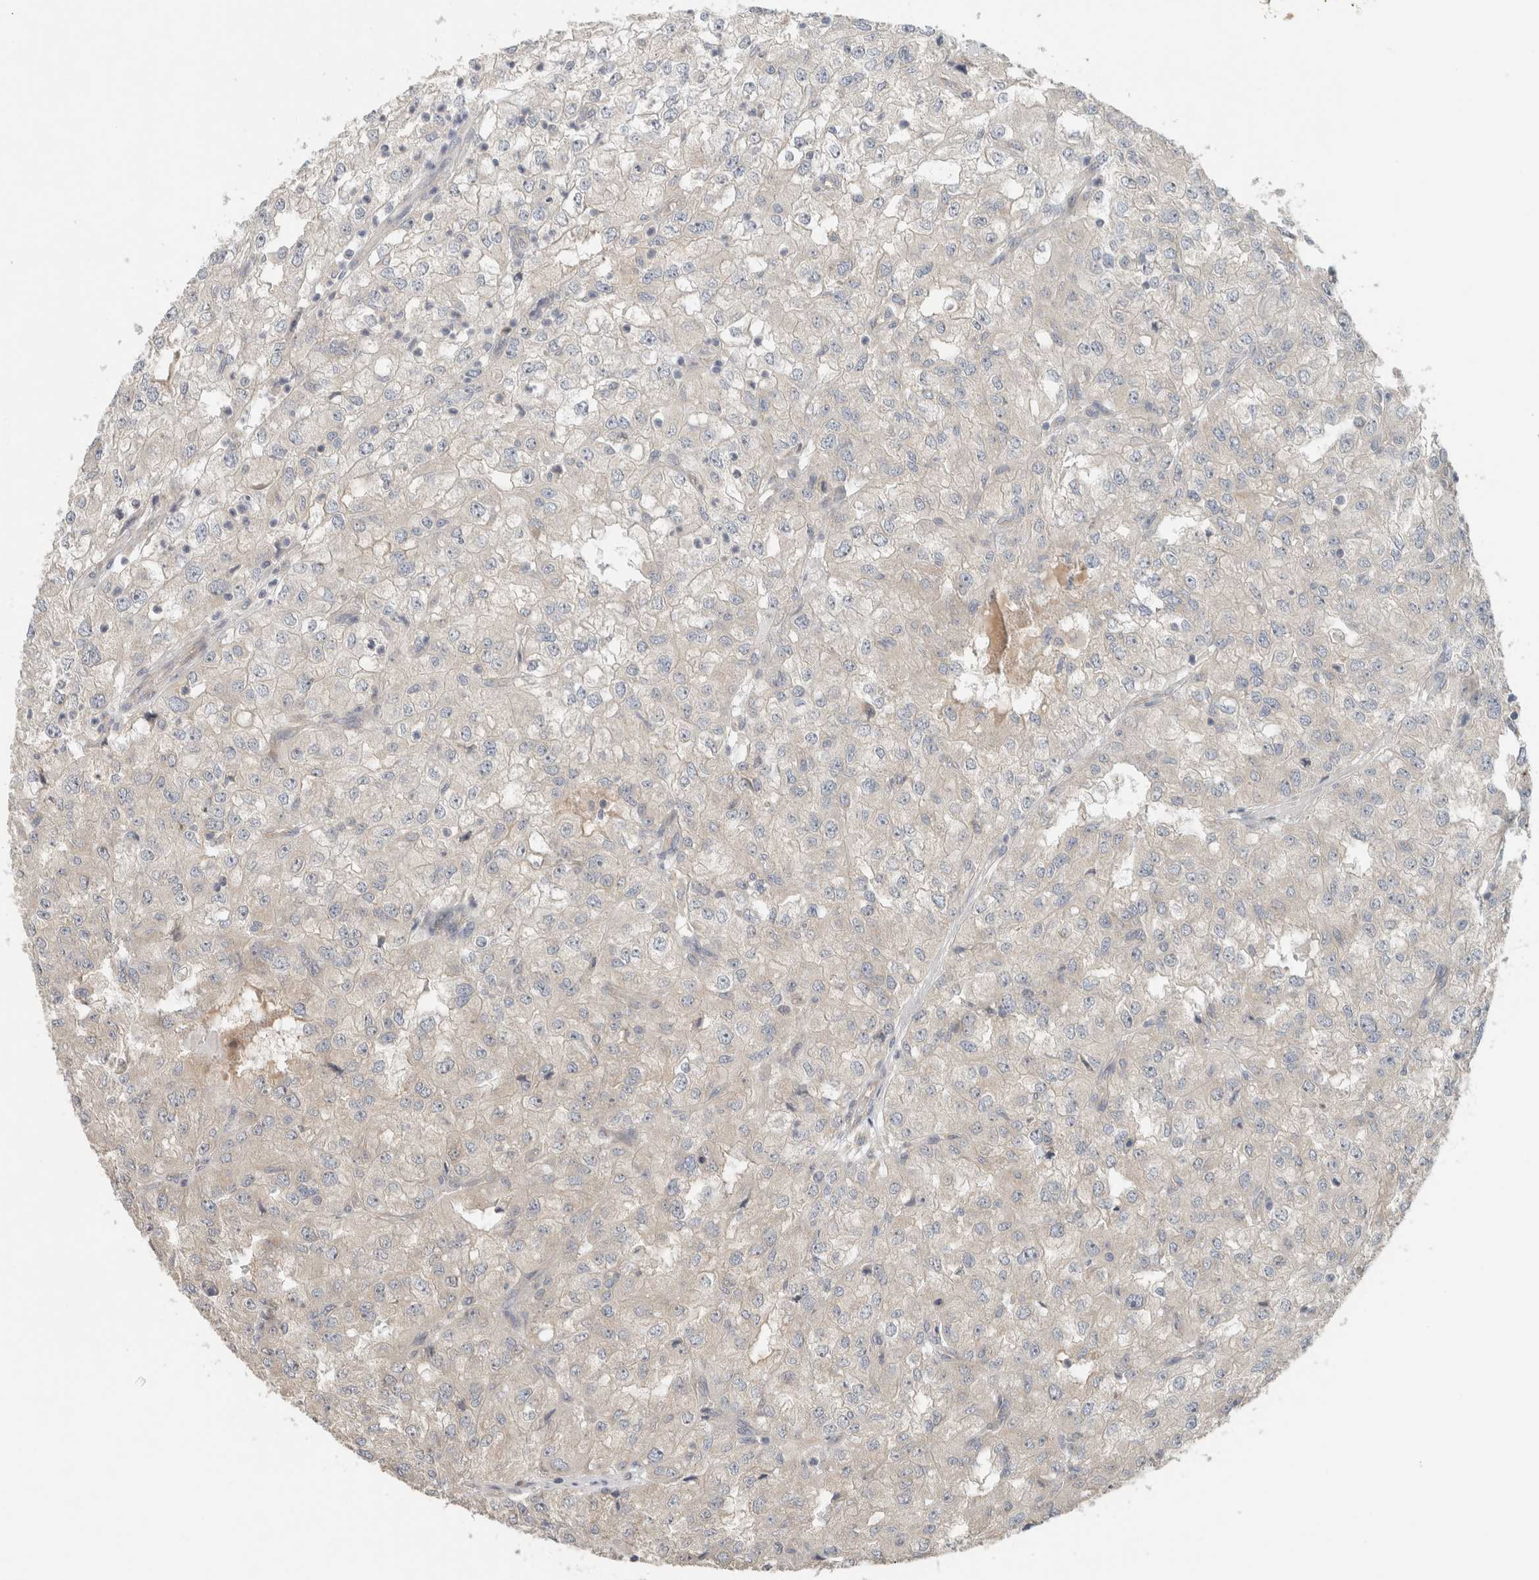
{"staining": {"intensity": "negative", "quantity": "none", "location": "none"}, "tissue": "renal cancer", "cell_type": "Tumor cells", "image_type": "cancer", "snomed": [{"axis": "morphology", "description": "Adenocarcinoma, NOS"}, {"axis": "topography", "description": "Kidney"}], "caption": "DAB immunohistochemical staining of adenocarcinoma (renal) shows no significant expression in tumor cells.", "gene": "PUM1", "patient": {"sex": "female", "age": 54}}